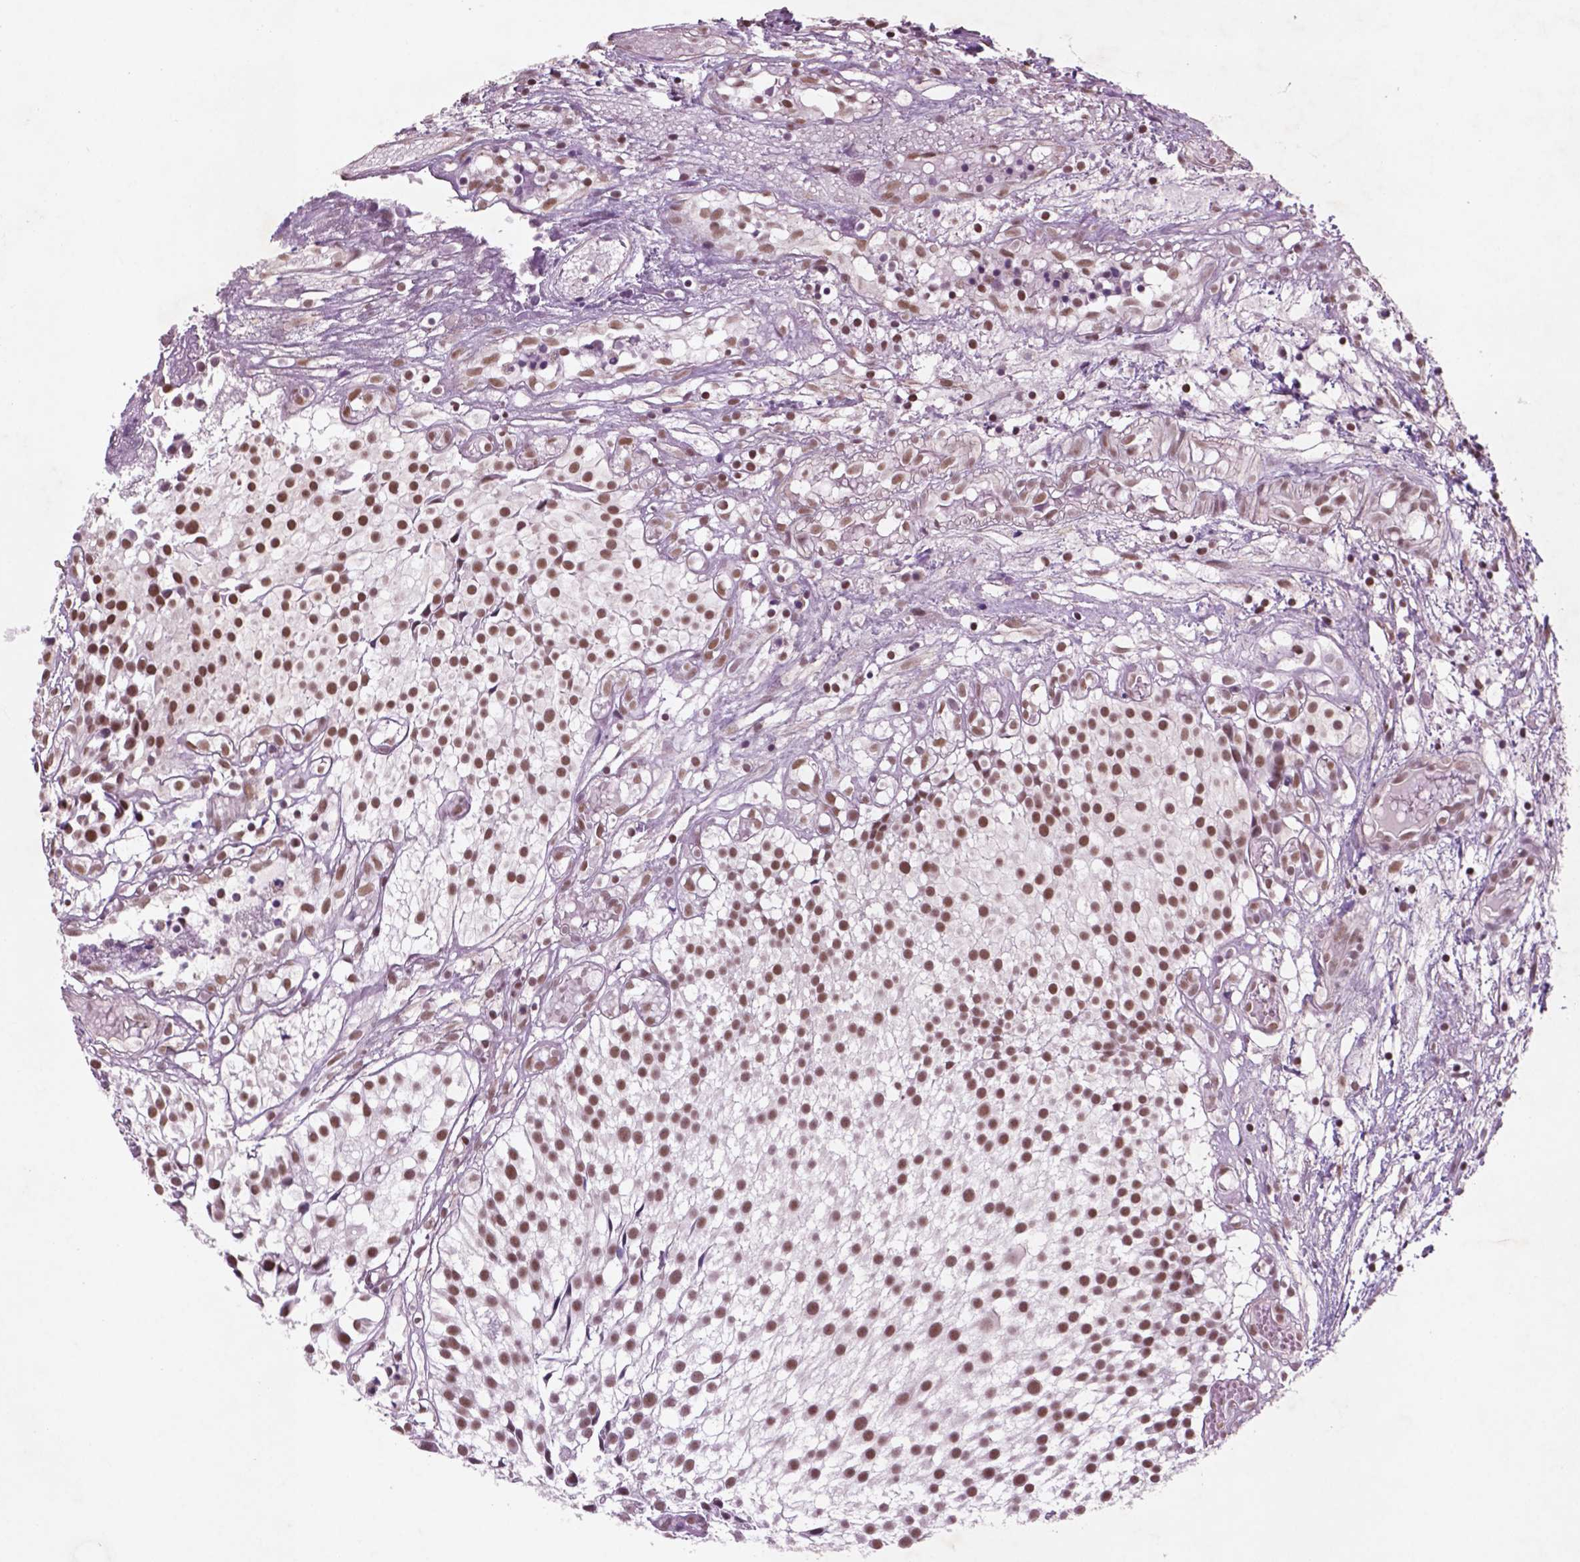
{"staining": {"intensity": "moderate", "quantity": ">75%", "location": "nuclear"}, "tissue": "urothelial cancer", "cell_type": "Tumor cells", "image_type": "cancer", "snomed": [{"axis": "morphology", "description": "Urothelial carcinoma, Low grade"}, {"axis": "topography", "description": "Urinary bladder"}], "caption": "The photomicrograph demonstrates immunohistochemical staining of urothelial cancer. There is moderate nuclear staining is appreciated in about >75% of tumor cells.", "gene": "CTR9", "patient": {"sex": "male", "age": 79}}